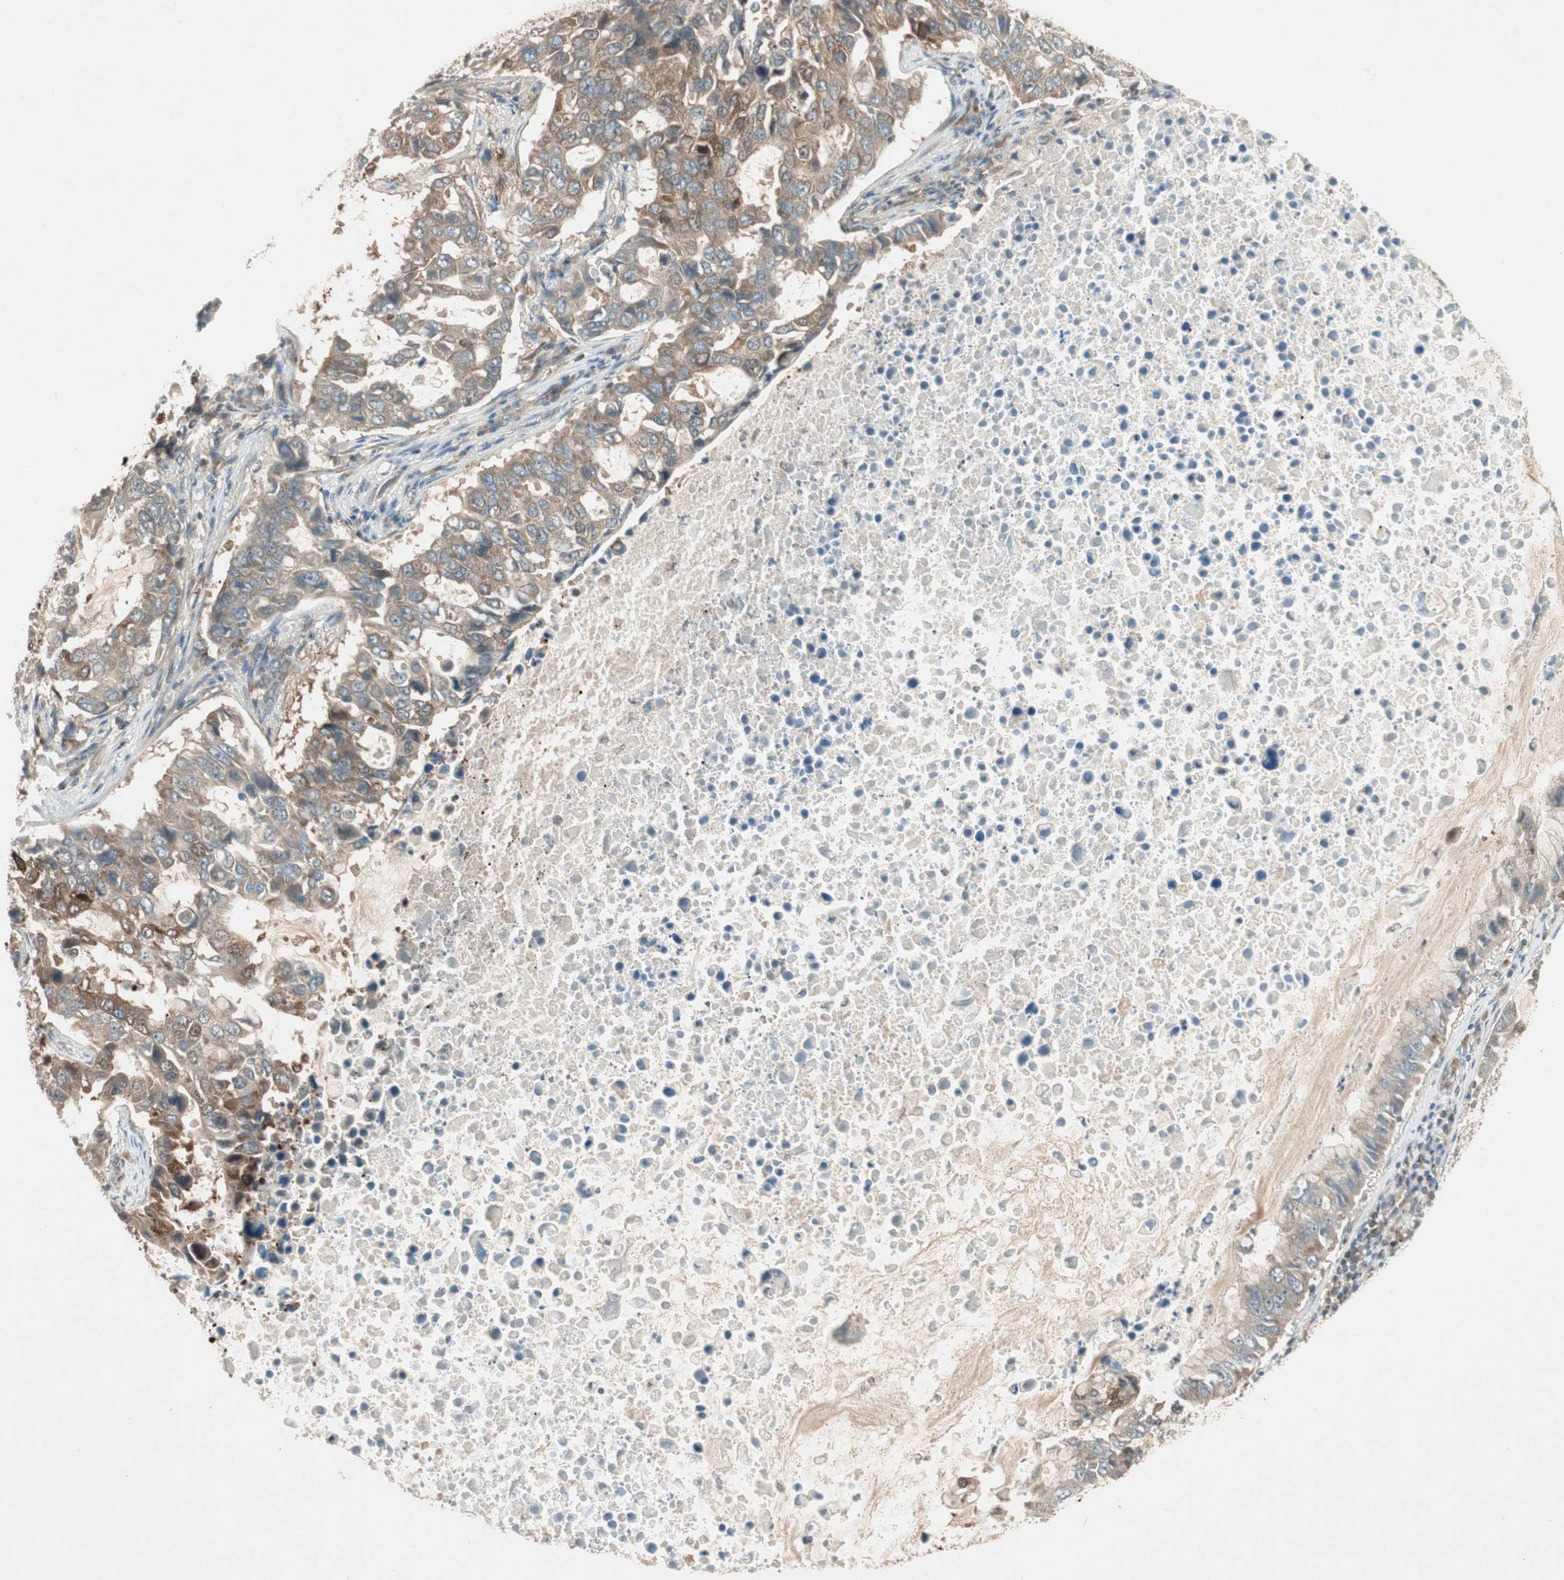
{"staining": {"intensity": "strong", "quantity": ">75%", "location": "cytoplasmic/membranous,nuclear"}, "tissue": "lung cancer", "cell_type": "Tumor cells", "image_type": "cancer", "snomed": [{"axis": "morphology", "description": "Adenocarcinoma, NOS"}, {"axis": "topography", "description": "Lung"}], "caption": "Immunohistochemistry (IHC) staining of lung adenocarcinoma, which displays high levels of strong cytoplasmic/membranous and nuclear positivity in approximately >75% of tumor cells indicating strong cytoplasmic/membranous and nuclear protein staining. The staining was performed using DAB (brown) for protein detection and nuclei were counterstained in hematoxylin (blue).", "gene": "CHADL", "patient": {"sex": "male", "age": 64}}